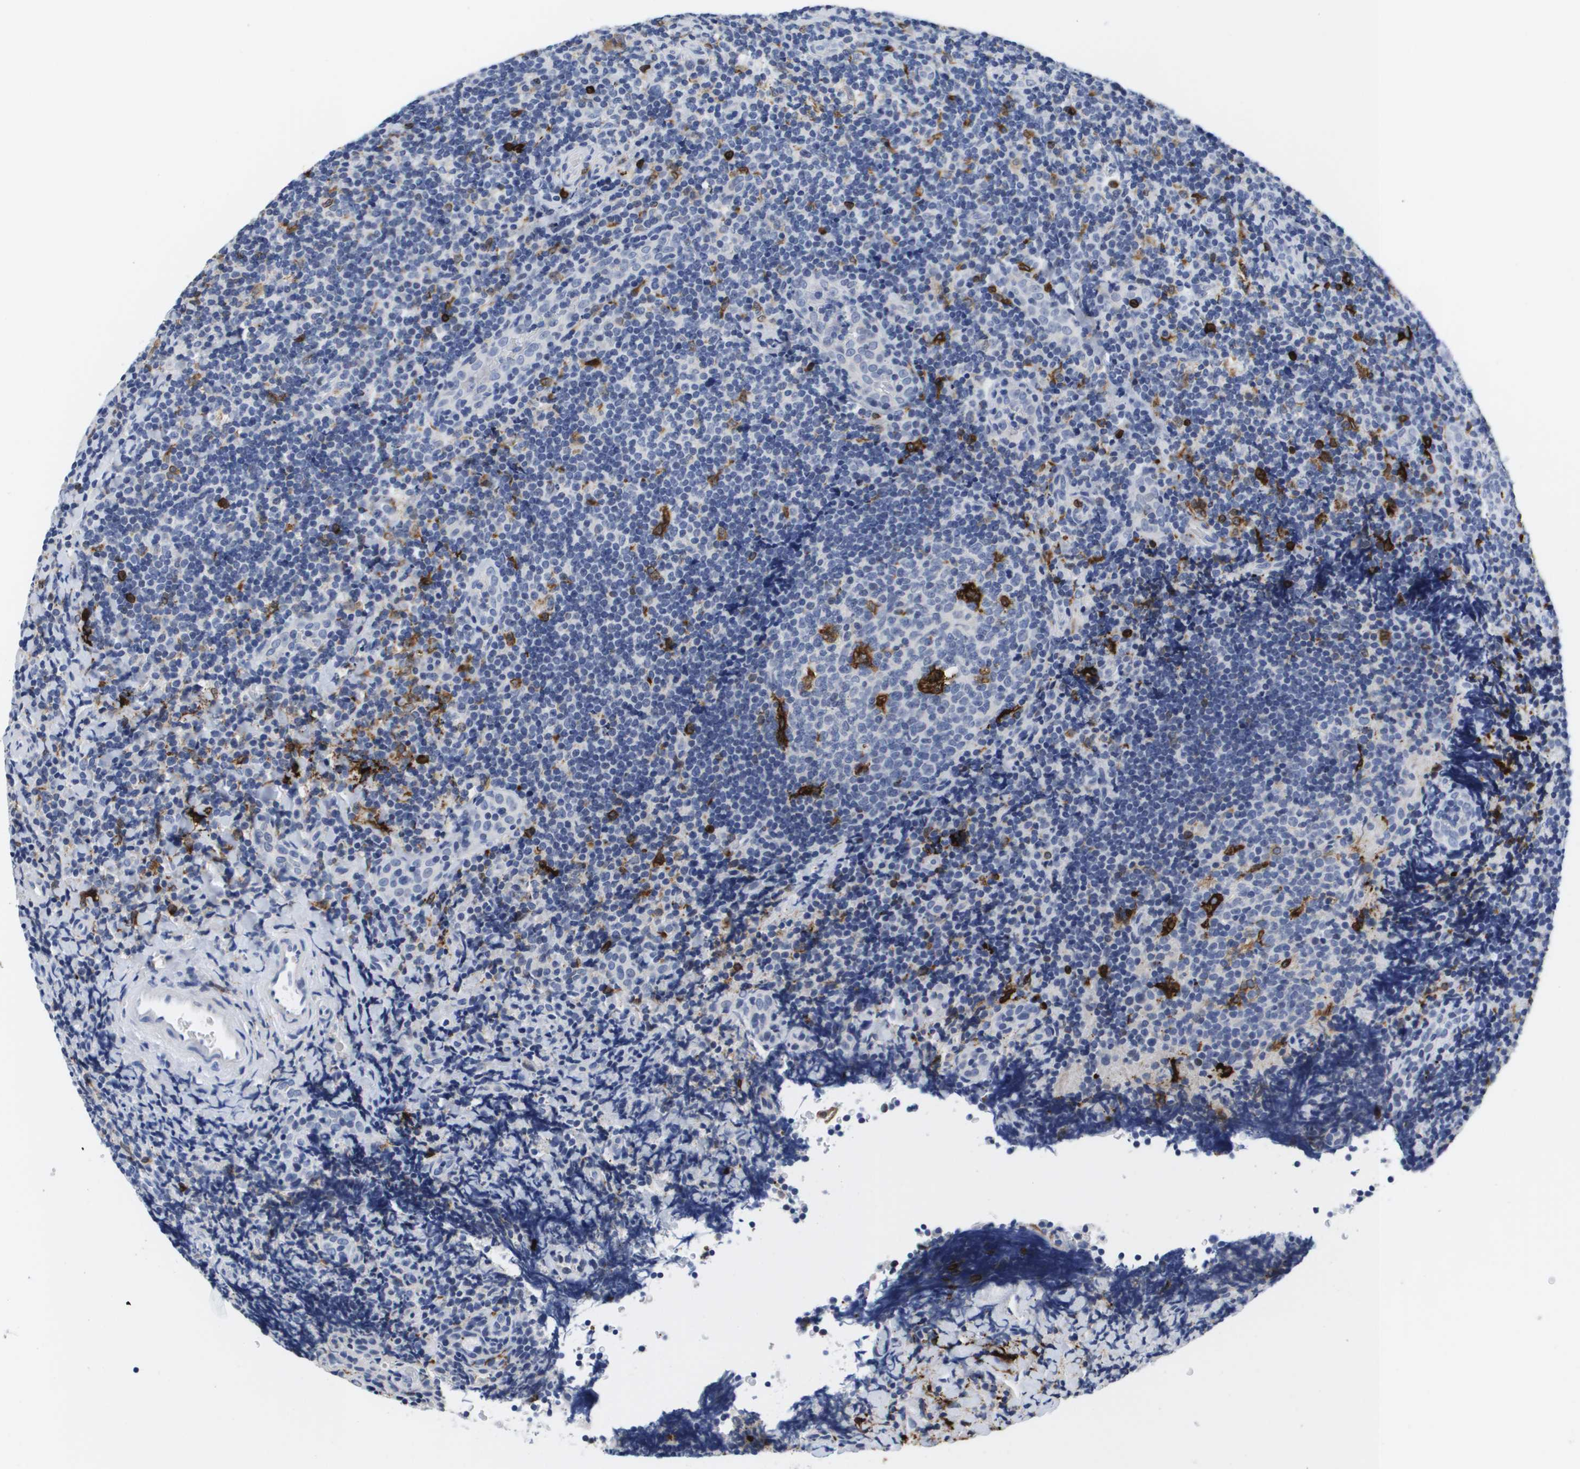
{"staining": {"intensity": "strong", "quantity": "<25%", "location": "cytoplasmic/membranous"}, "tissue": "tonsil", "cell_type": "Germinal center cells", "image_type": "normal", "snomed": [{"axis": "morphology", "description": "Normal tissue, NOS"}, {"axis": "topography", "description": "Tonsil"}], "caption": "Protein expression analysis of unremarkable tonsil demonstrates strong cytoplasmic/membranous positivity in about <25% of germinal center cells. The staining was performed using DAB (3,3'-diaminobenzidine), with brown indicating positive protein expression. Nuclei are stained blue with hematoxylin.", "gene": "HMOX1", "patient": {"sex": "male", "age": 37}}